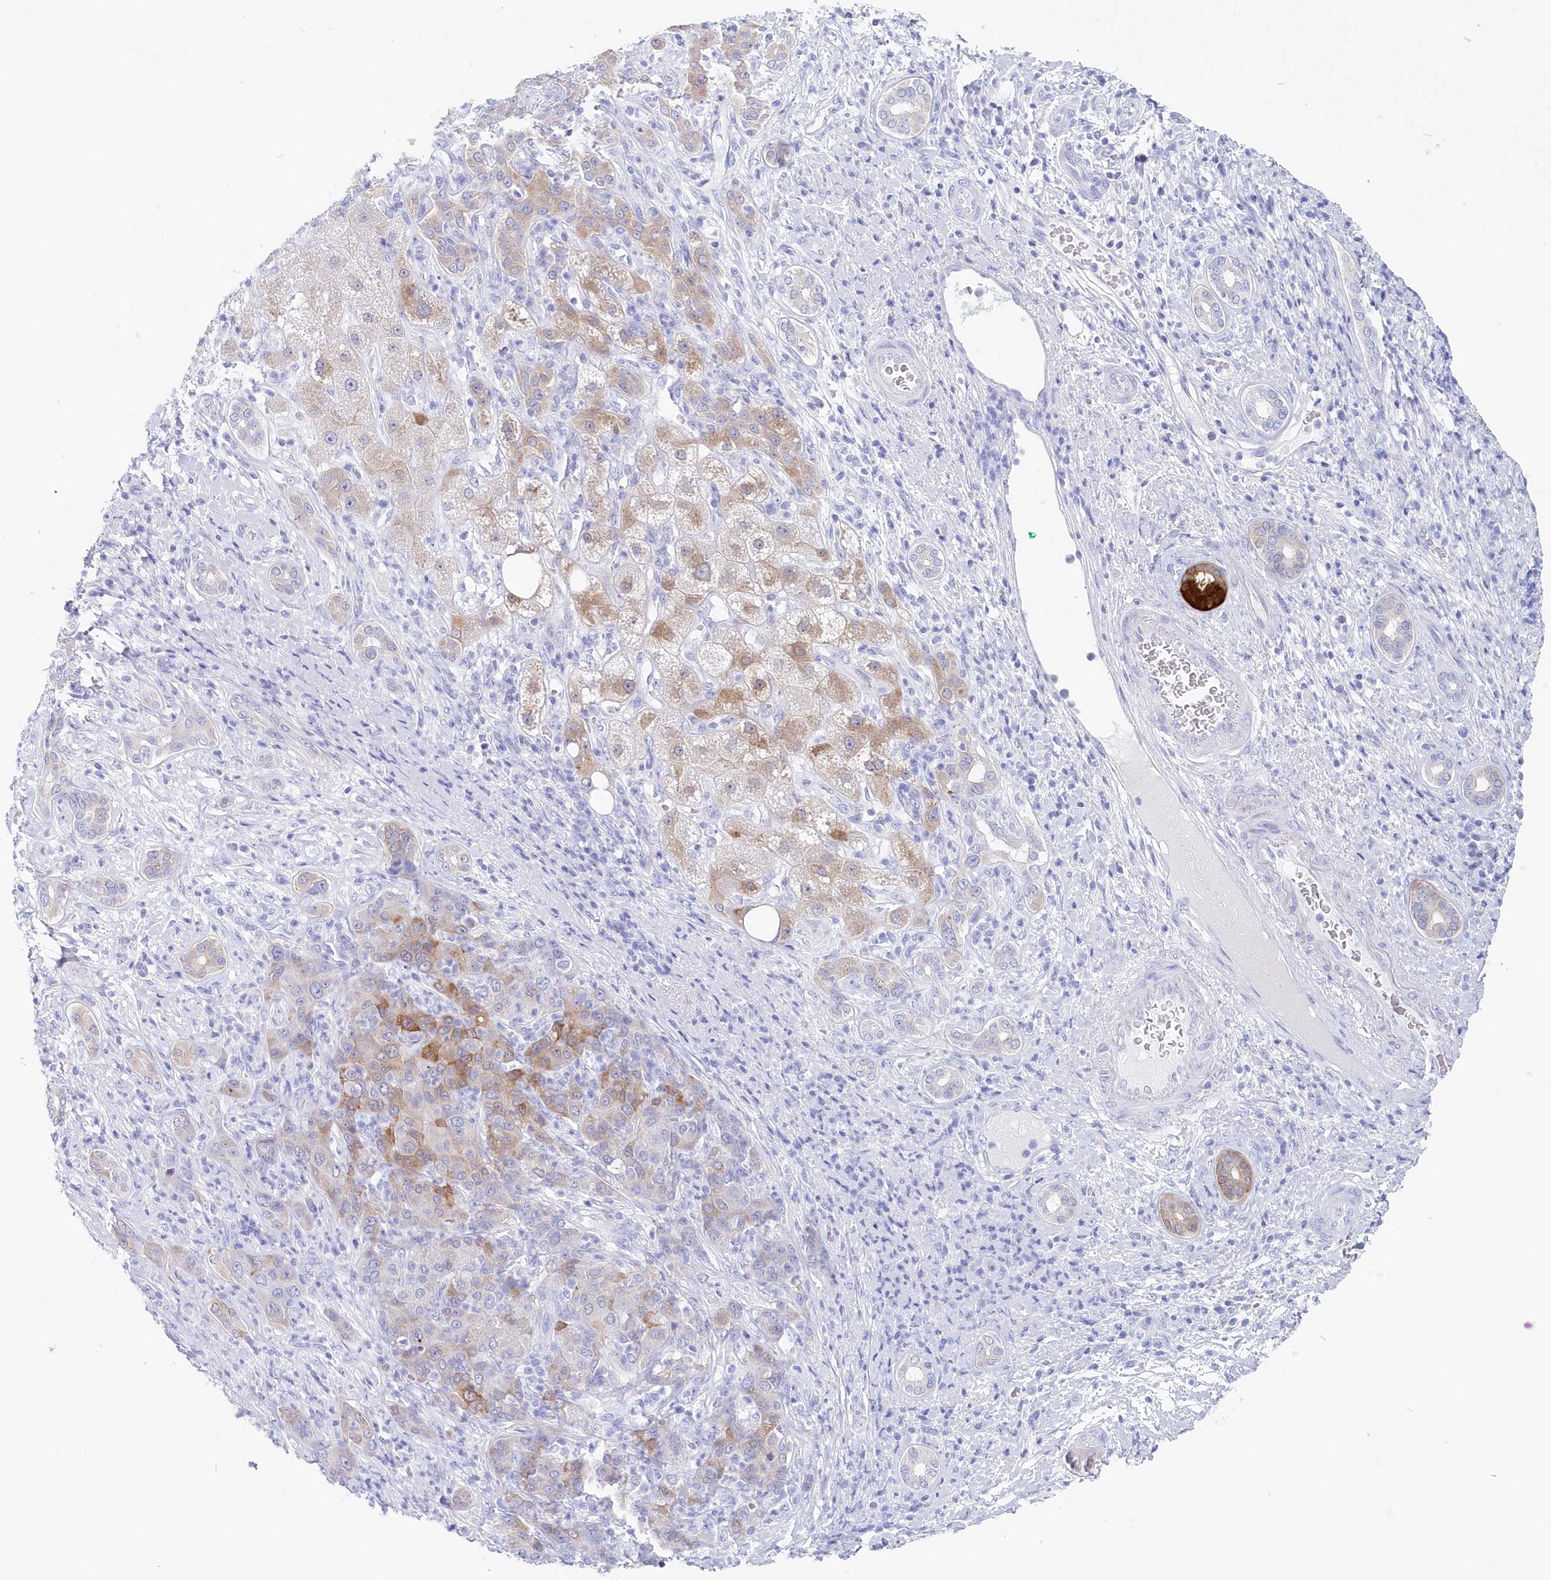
{"staining": {"intensity": "moderate", "quantity": "<25%", "location": "cytoplasmic/membranous"}, "tissue": "liver cancer", "cell_type": "Tumor cells", "image_type": "cancer", "snomed": [{"axis": "morphology", "description": "Carcinoma, Hepatocellular, NOS"}, {"axis": "topography", "description": "Liver"}], "caption": "There is low levels of moderate cytoplasmic/membranous staining in tumor cells of liver cancer (hepatocellular carcinoma), as demonstrated by immunohistochemical staining (brown color).", "gene": "CSNK1G2", "patient": {"sex": "male", "age": 65}}